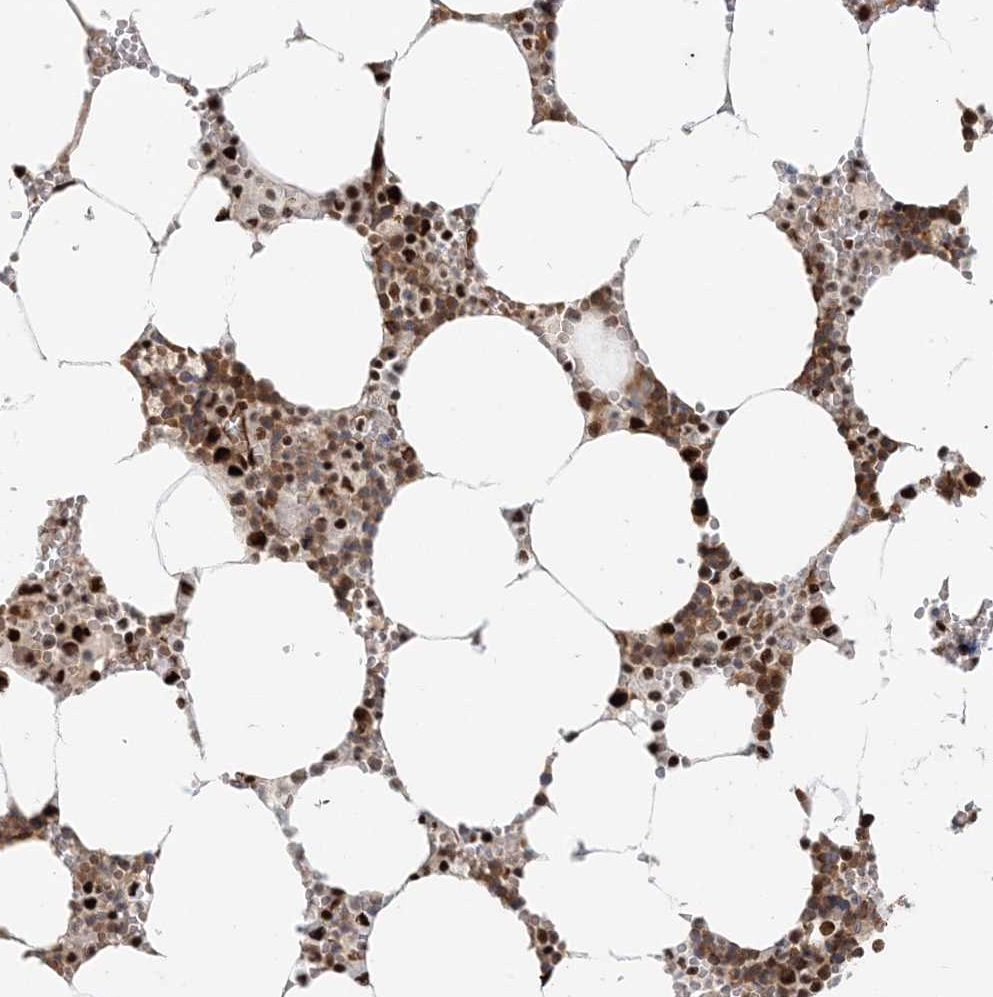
{"staining": {"intensity": "strong", "quantity": "25%-75%", "location": "cytoplasmic/membranous,nuclear"}, "tissue": "bone marrow", "cell_type": "Hematopoietic cells", "image_type": "normal", "snomed": [{"axis": "morphology", "description": "Normal tissue, NOS"}, {"axis": "topography", "description": "Bone marrow"}], "caption": "Protein expression analysis of benign bone marrow exhibits strong cytoplasmic/membranous,nuclear positivity in approximately 25%-75% of hematopoietic cells.", "gene": "CKS1B", "patient": {"sex": "male", "age": 70}}